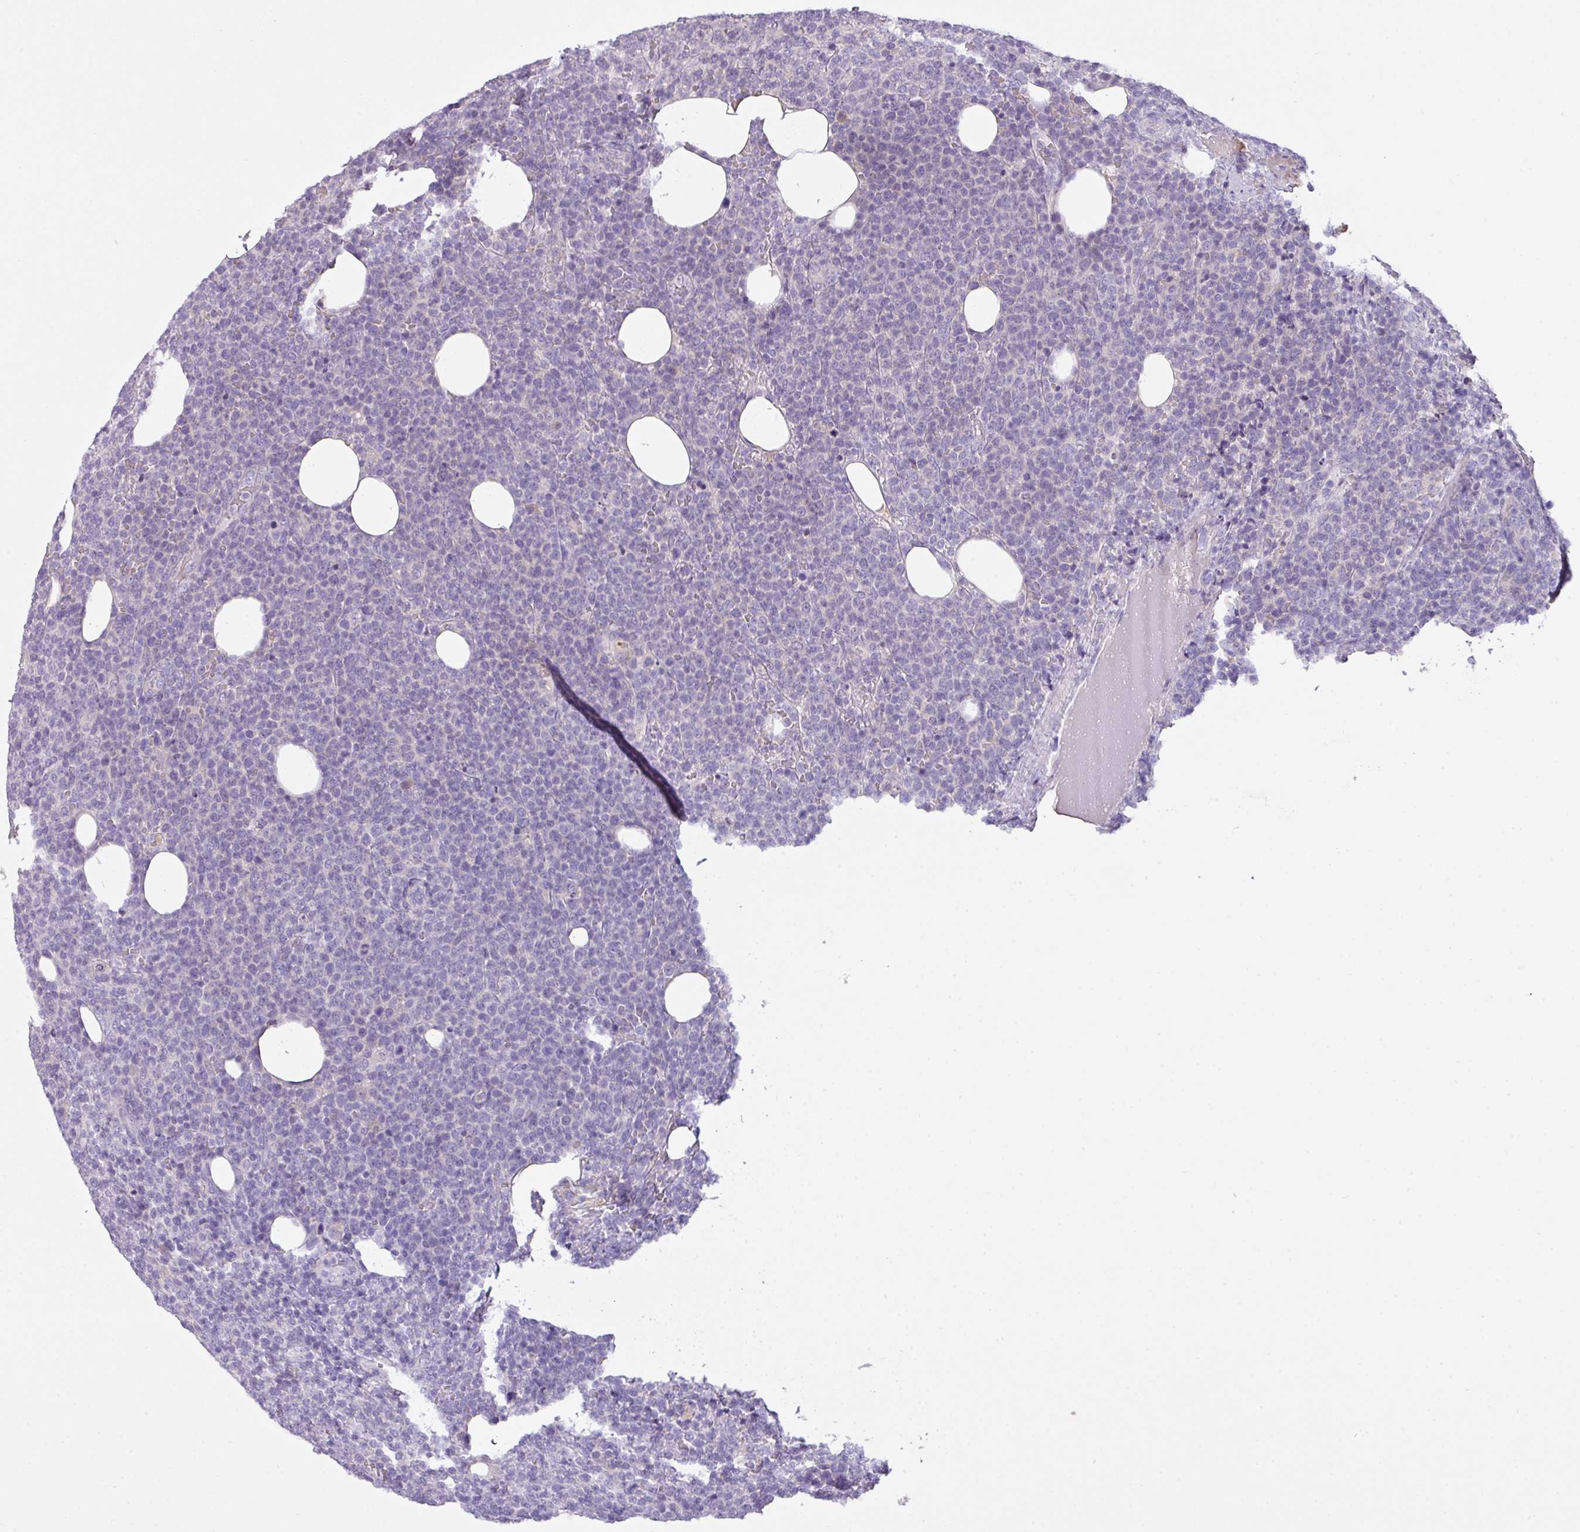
{"staining": {"intensity": "negative", "quantity": "none", "location": "none"}, "tissue": "lymphoma", "cell_type": "Tumor cells", "image_type": "cancer", "snomed": [{"axis": "morphology", "description": "Malignant lymphoma, non-Hodgkin's type, High grade"}, {"axis": "topography", "description": "Lymph node"}], "caption": "An immunohistochemistry (IHC) image of high-grade malignant lymphoma, non-Hodgkin's type is shown. There is no staining in tumor cells of high-grade malignant lymphoma, non-Hodgkin's type.", "gene": "OR6C6", "patient": {"sex": "male", "age": 61}}